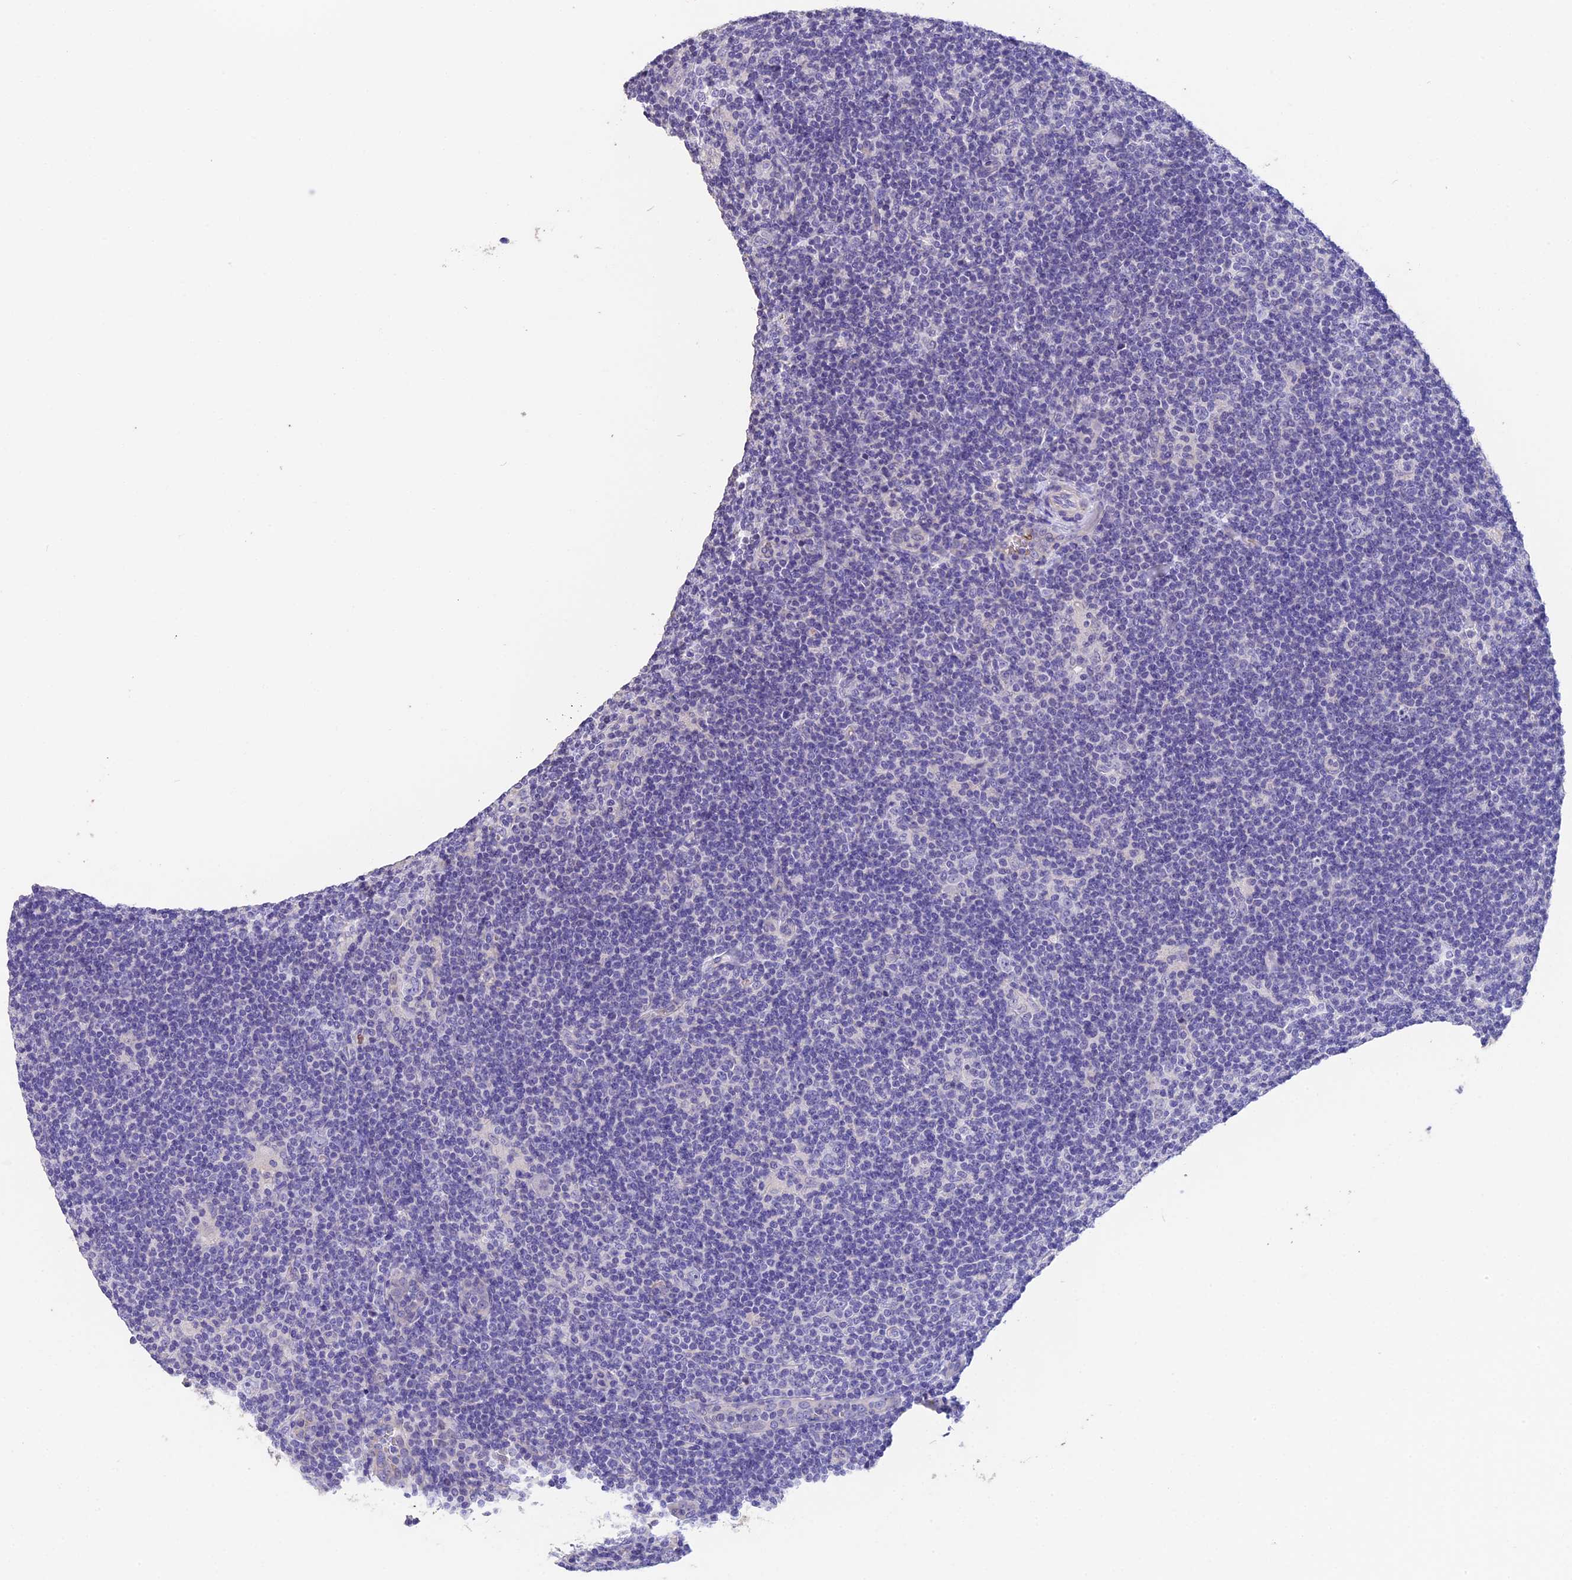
{"staining": {"intensity": "negative", "quantity": "none", "location": "none"}, "tissue": "lymphoma", "cell_type": "Tumor cells", "image_type": "cancer", "snomed": [{"axis": "morphology", "description": "Hodgkin's disease, NOS"}, {"axis": "topography", "description": "Lymph node"}], "caption": "Immunohistochemistry photomicrograph of human lymphoma stained for a protein (brown), which exhibits no positivity in tumor cells.", "gene": "TNNC2", "patient": {"sex": "female", "age": 57}}